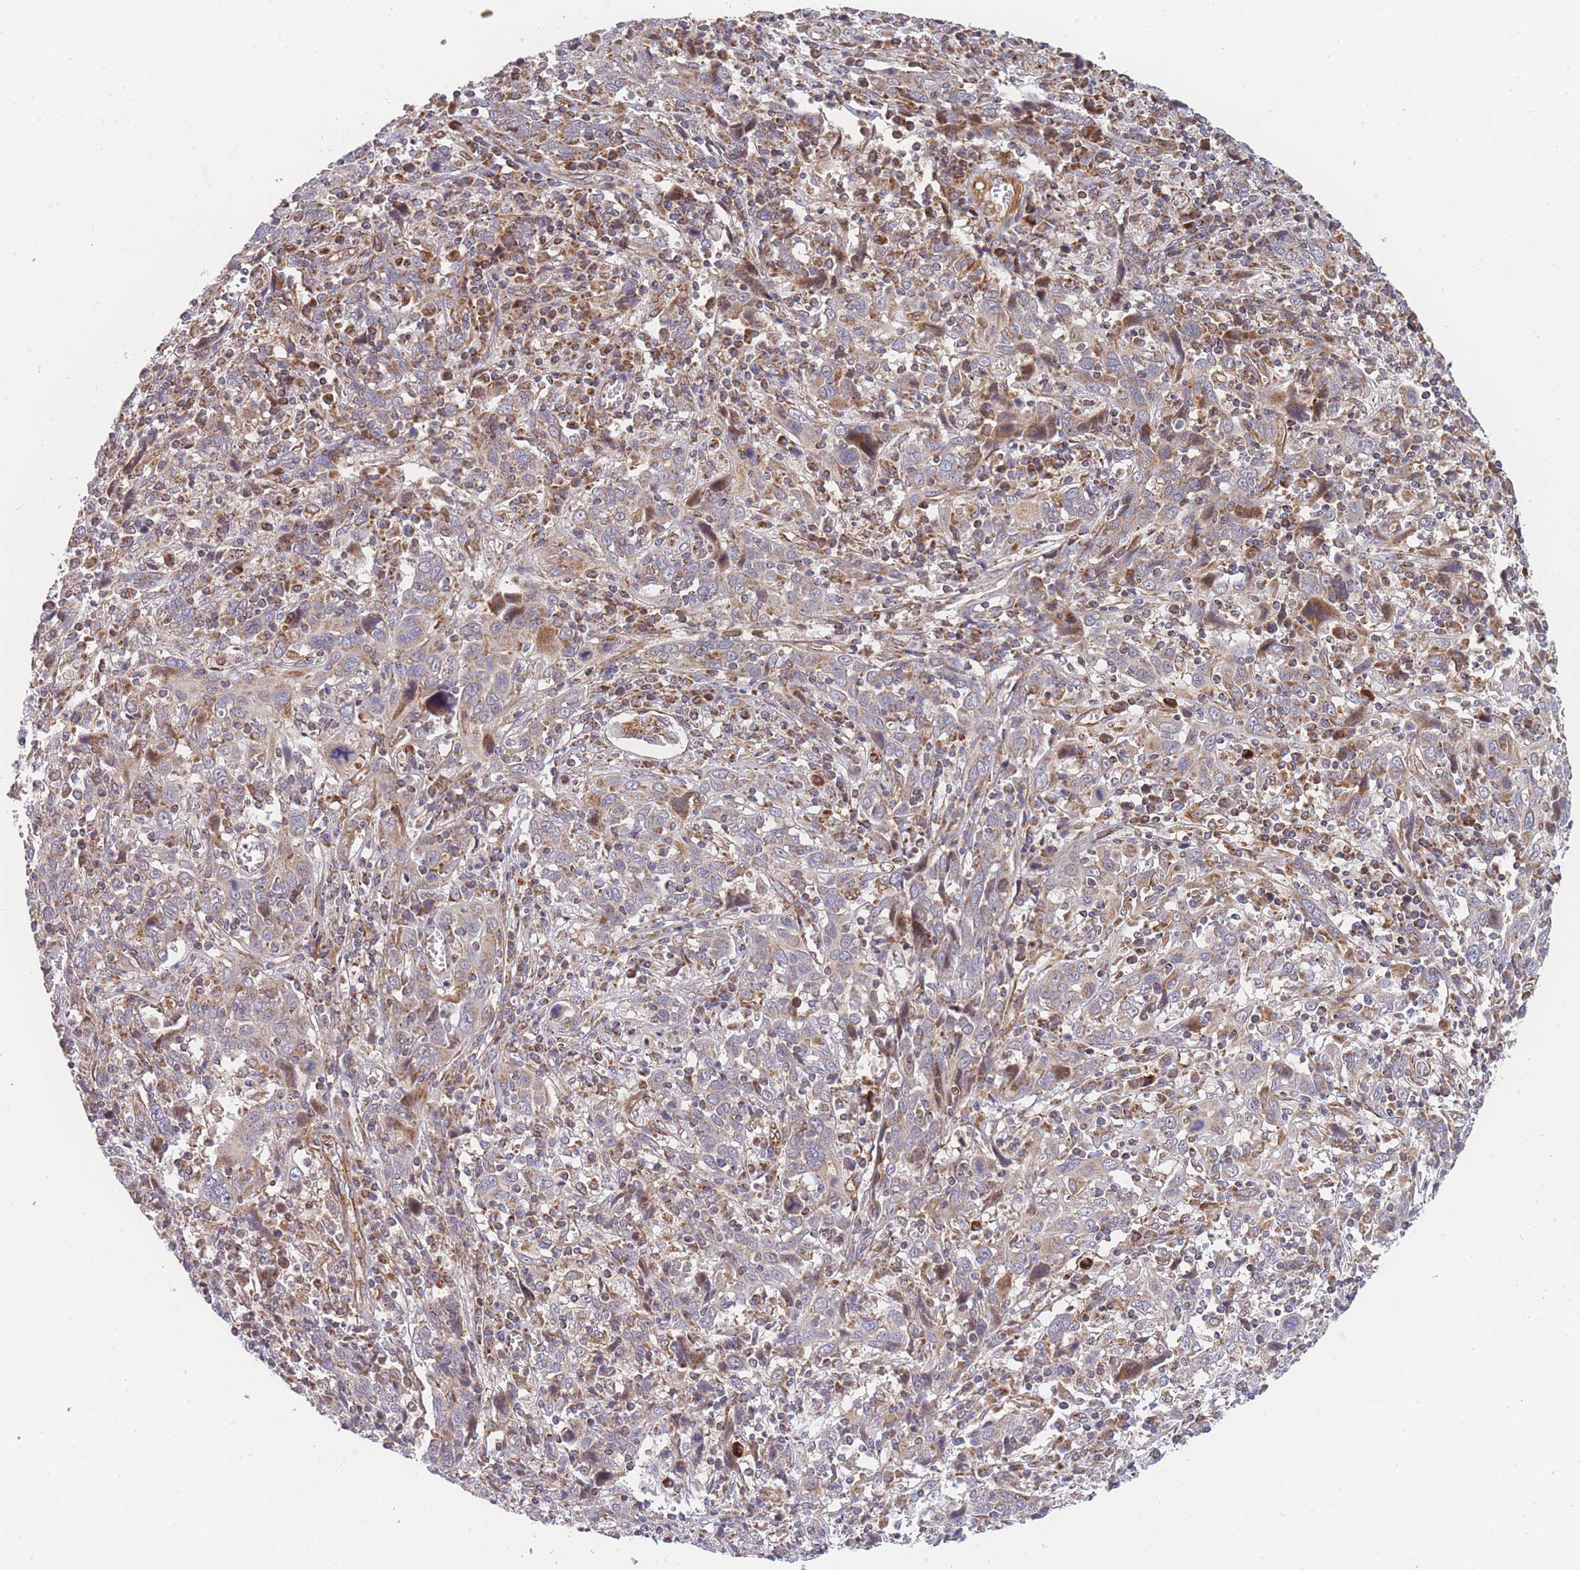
{"staining": {"intensity": "weak", "quantity": "25%-75%", "location": "cytoplasmic/membranous"}, "tissue": "cervical cancer", "cell_type": "Tumor cells", "image_type": "cancer", "snomed": [{"axis": "morphology", "description": "Squamous cell carcinoma, NOS"}, {"axis": "topography", "description": "Cervix"}], "caption": "Weak cytoplasmic/membranous staining is identified in about 25%-75% of tumor cells in cervical squamous cell carcinoma. Immunohistochemistry stains the protein of interest in brown and the nuclei are stained blue.", "gene": "MTRES1", "patient": {"sex": "female", "age": 46}}